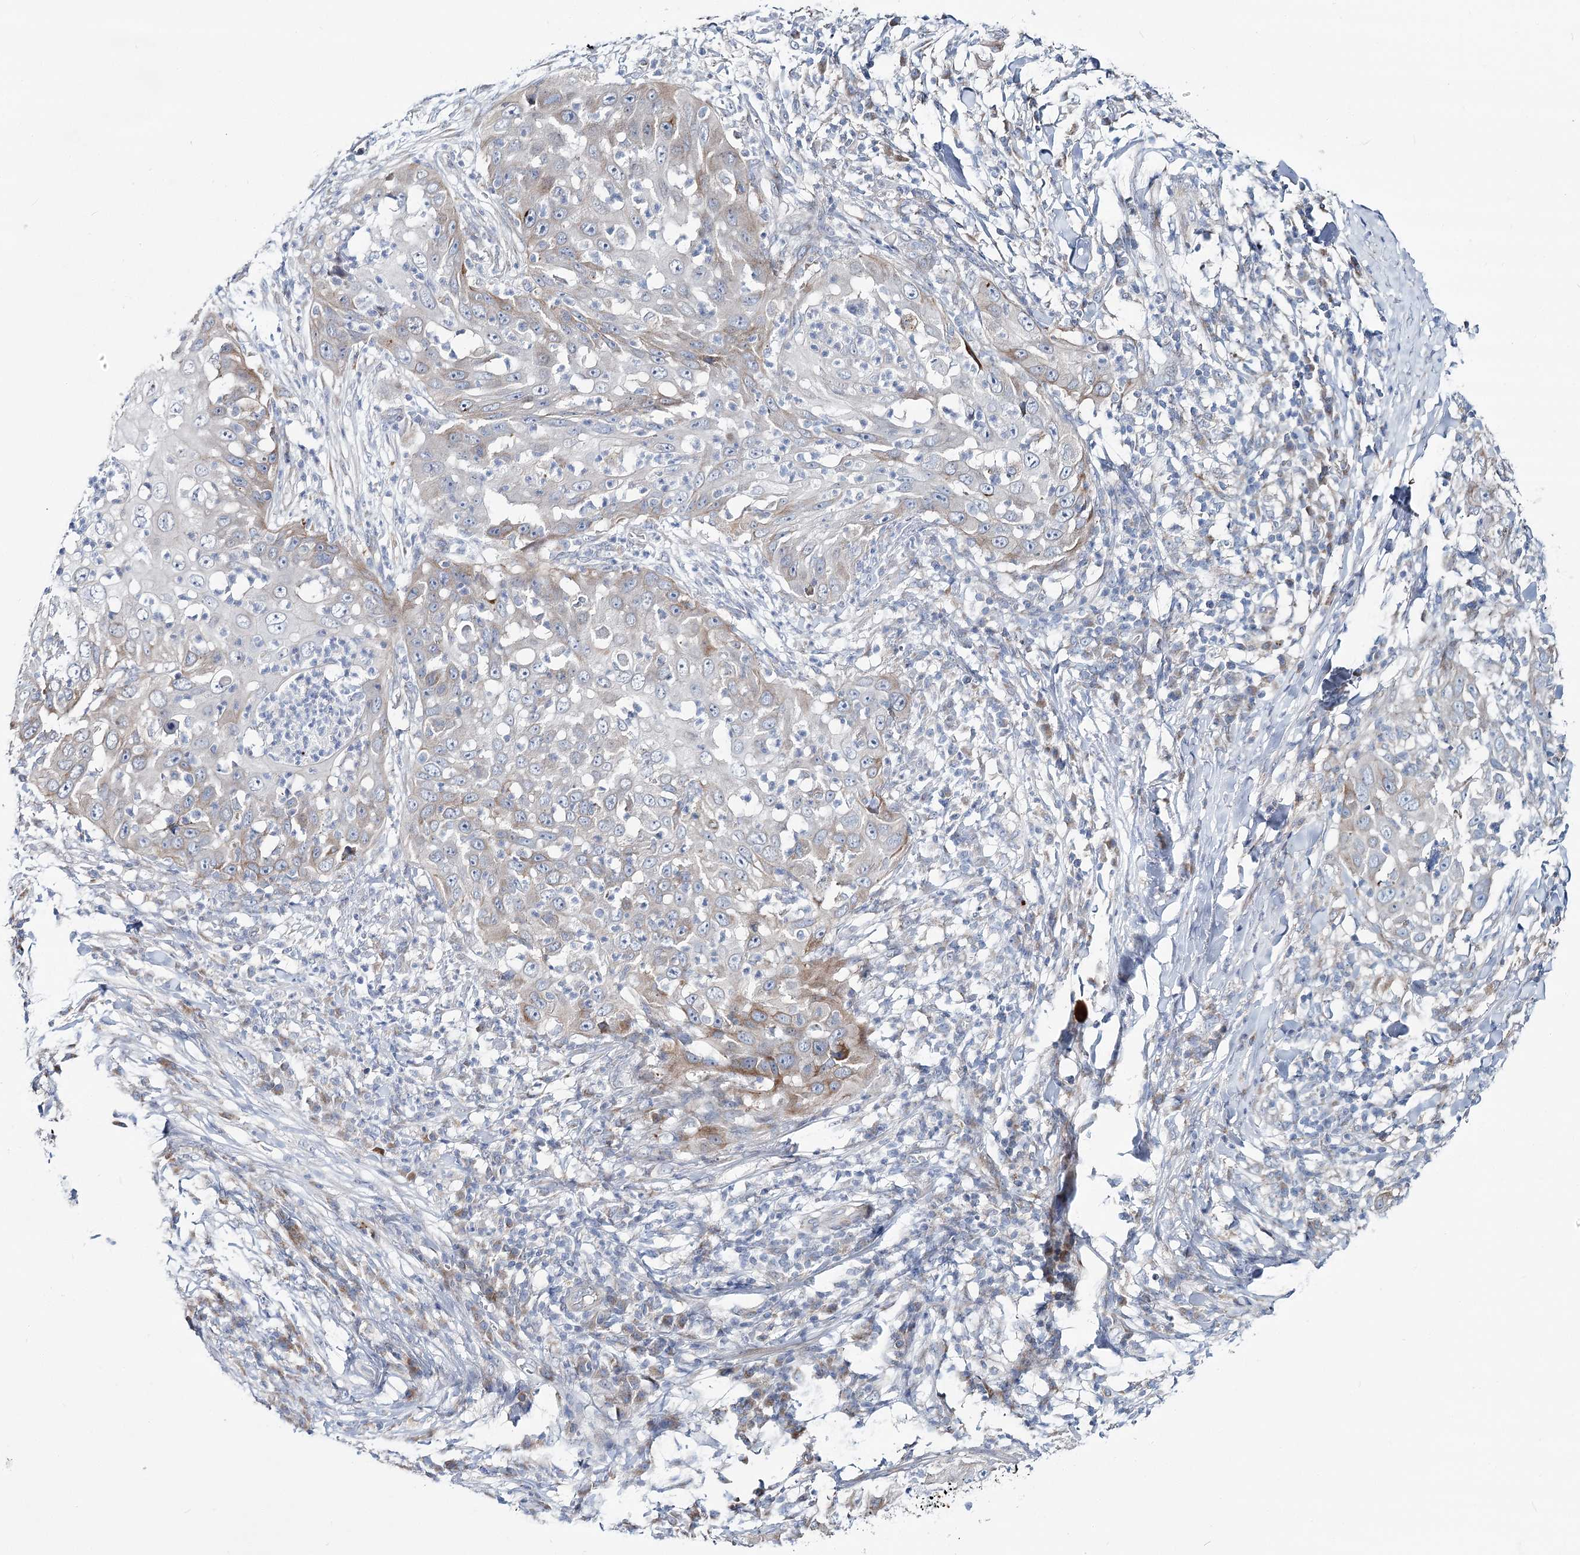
{"staining": {"intensity": "weak", "quantity": "25%-75%", "location": "cytoplasmic/membranous"}, "tissue": "skin cancer", "cell_type": "Tumor cells", "image_type": "cancer", "snomed": [{"axis": "morphology", "description": "Squamous cell carcinoma, NOS"}, {"axis": "topography", "description": "Skin"}], "caption": "This histopathology image displays immunohistochemistry (IHC) staining of human skin cancer (squamous cell carcinoma), with low weak cytoplasmic/membranous staining in approximately 25%-75% of tumor cells.", "gene": "CPLANE1", "patient": {"sex": "female", "age": 44}}